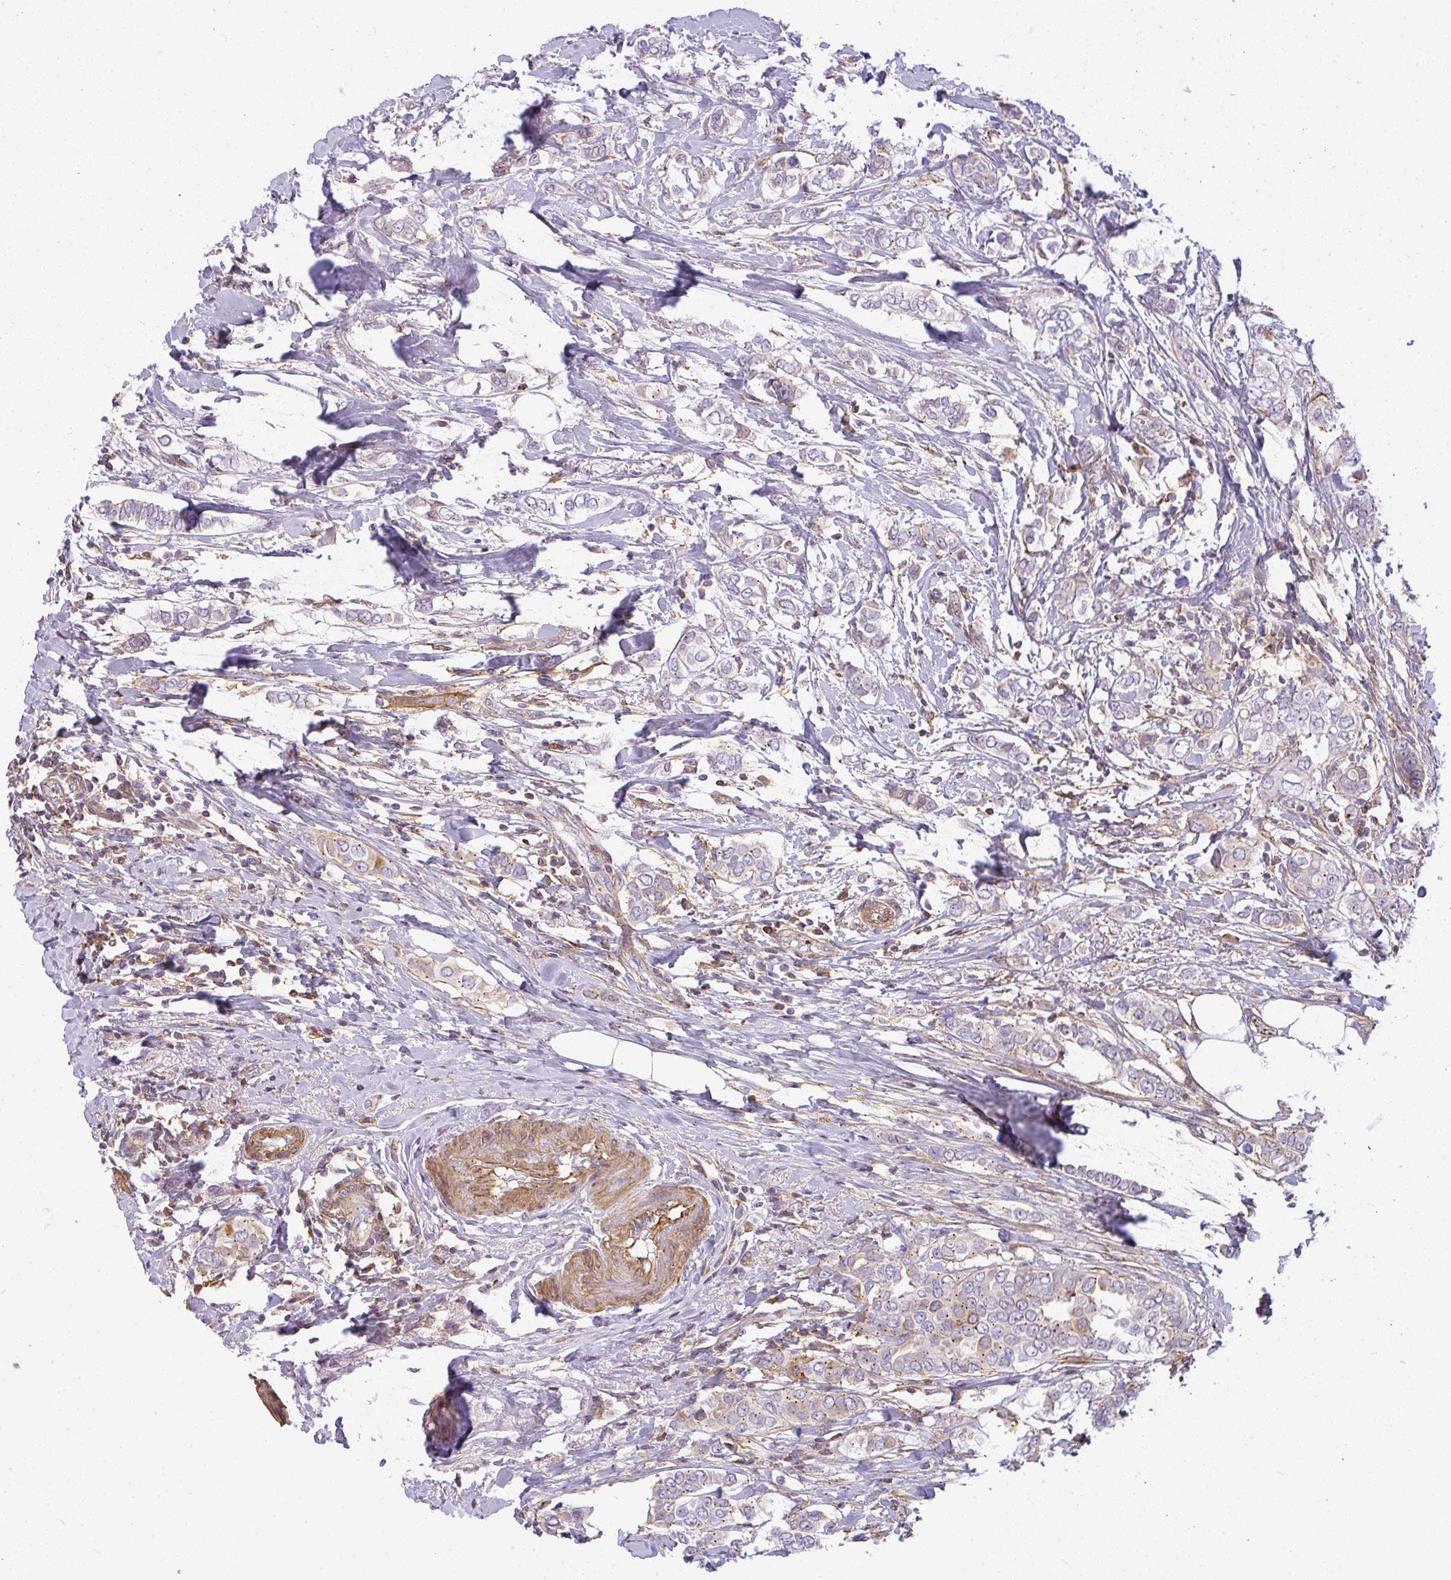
{"staining": {"intensity": "weak", "quantity": "<25%", "location": "cytoplasmic/membranous"}, "tissue": "breast cancer", "cell_type": "Tumor cells", "image_type": "cancer", "snomed": [{"axis": "morphology", "description": "Lobular carcinoma"}, {"axis": "topography", "description": "Breast"}], "caption": "A high-resolution image shows IHC staining of breast cancer, which demonstrates no significant expression in tumor cells. (Brightfield microscopy of DAB immunohistochemistry at high magnification).", "gene": "SULF1", "patient": {"sex": "female", "age": 51}}